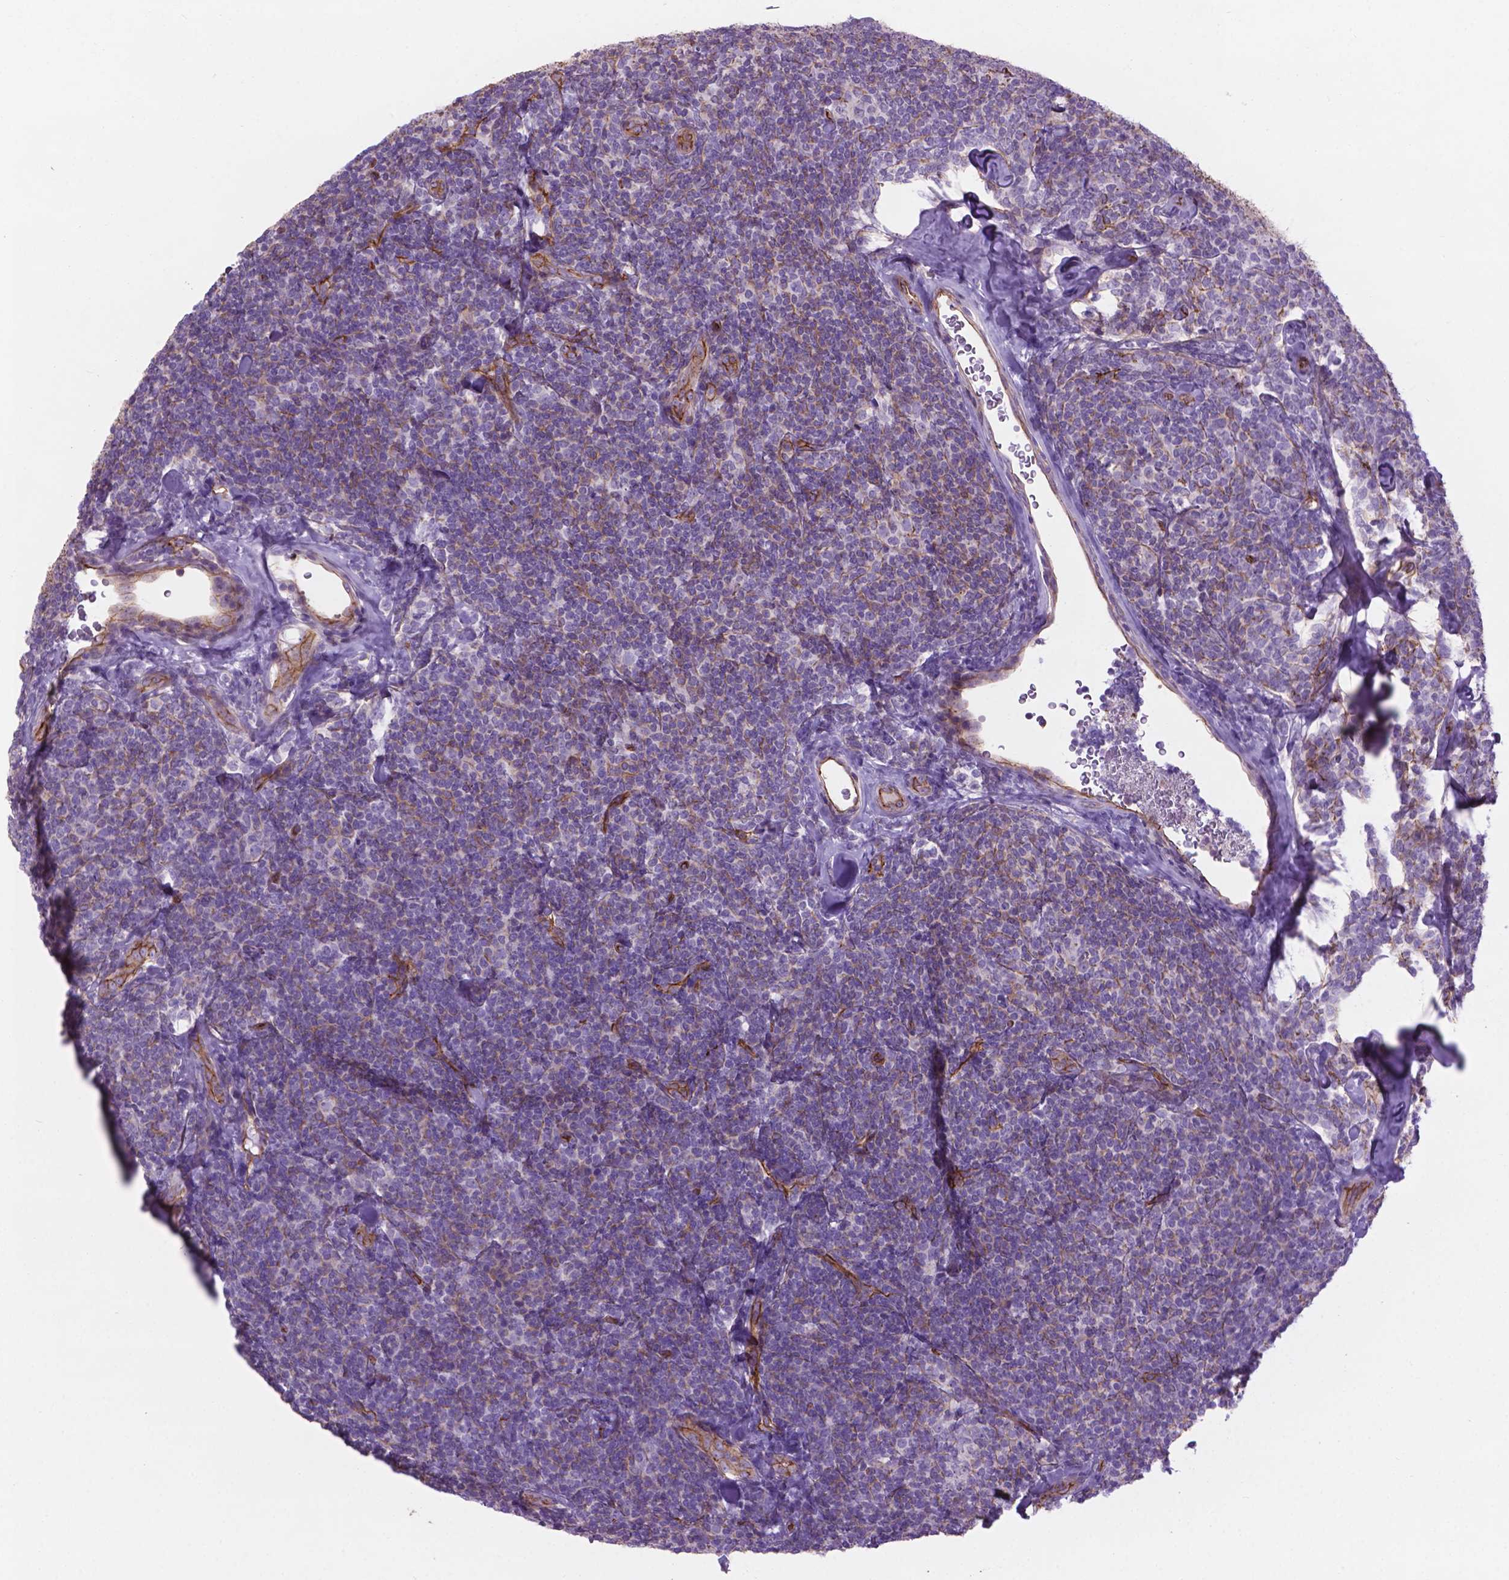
{"staining": {"intensity": "negative", "quantity": "none", "location": "none"}, "tissue": "lymphoma", "cell_type": "Tumor cells", "image_type": "cancer", "snomed": [{"axis": "morphology", "description": "Malignant lymphoma, non-Hodgkin's type, Low grade"}, {"axis": "topography", "description": "Lymph node"}], "caption": "Photomicrograph shows no protein expression in tumor cells of lymphoma tissue.", "gene": "TENT5A", "patient": {"sex": "female", "age": 56}}